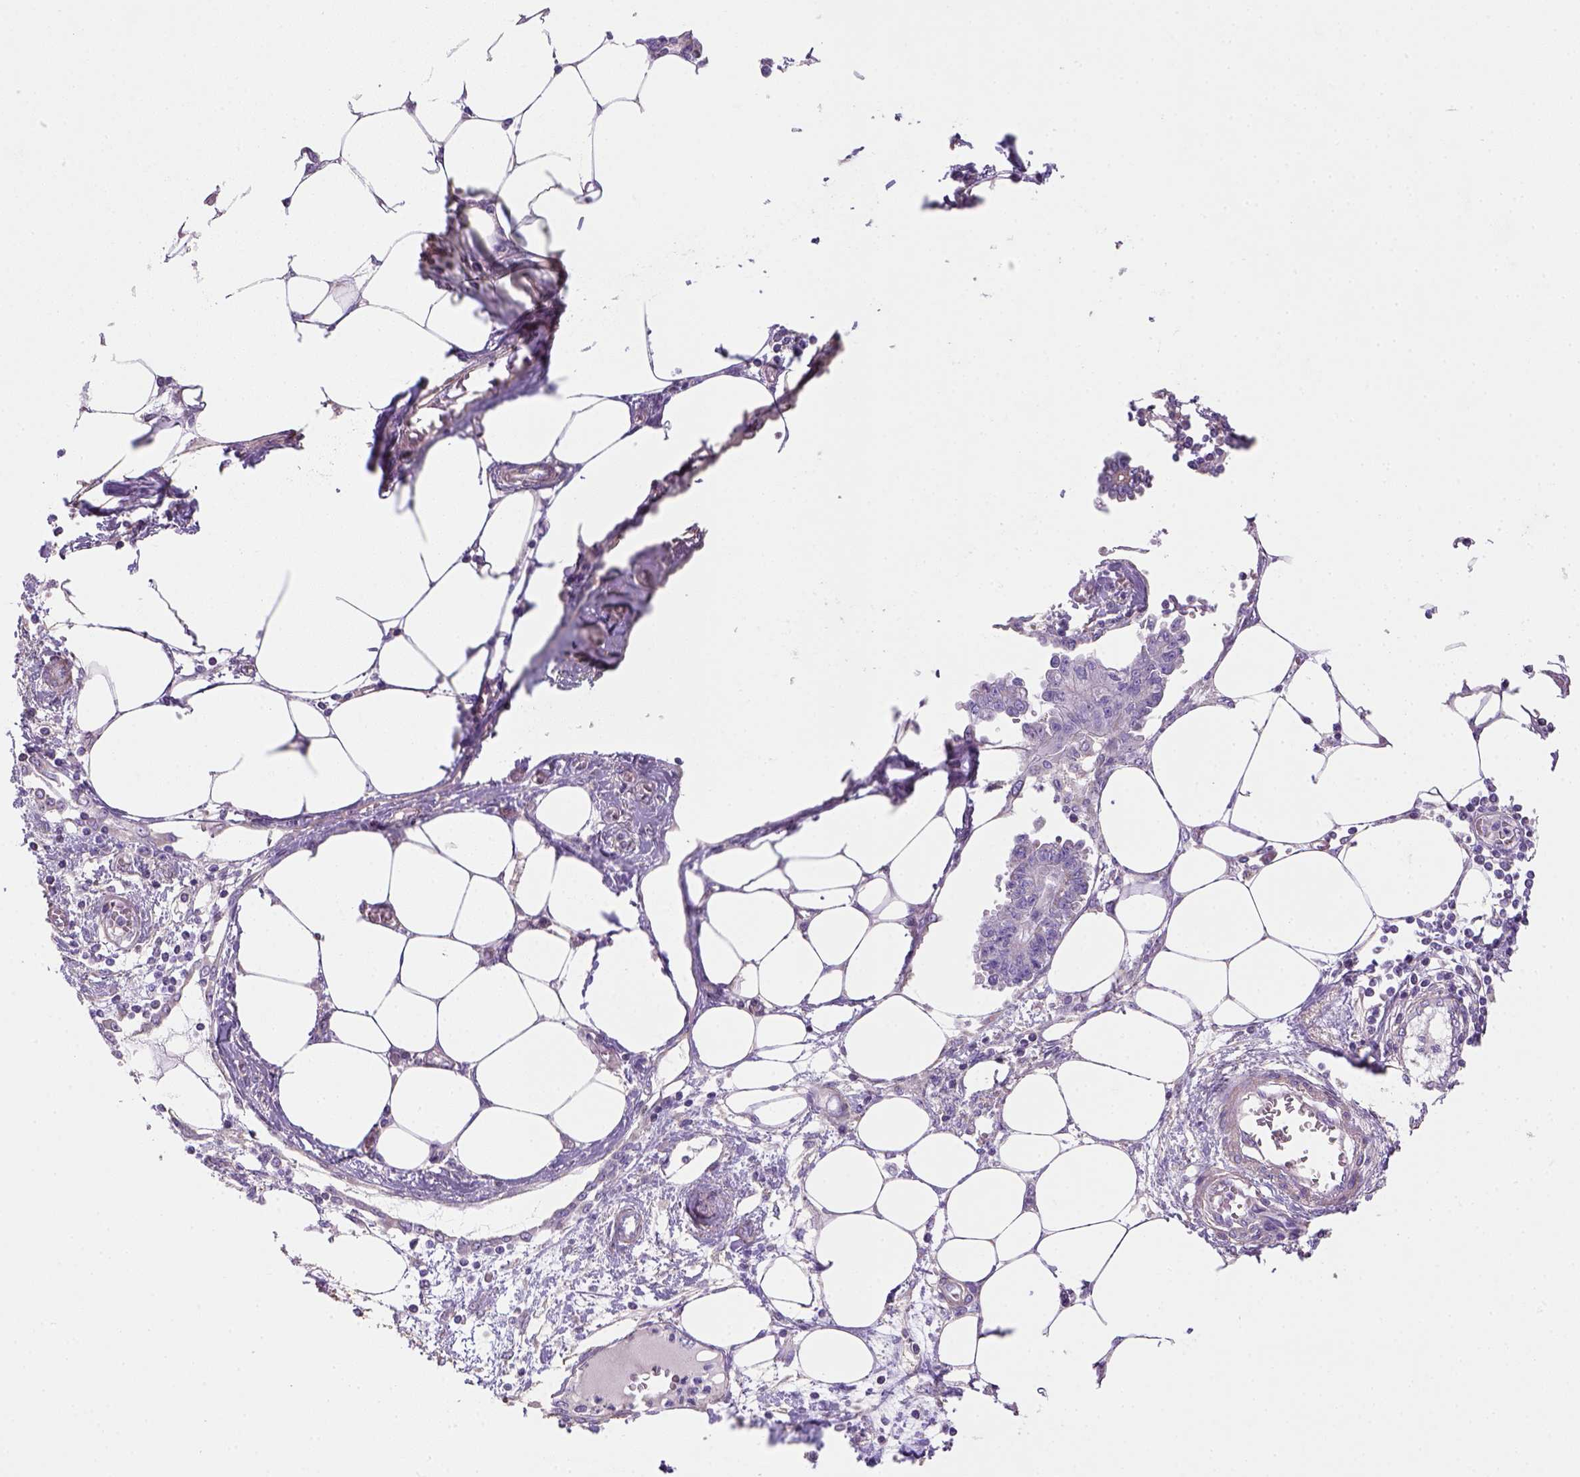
{"staining": {"intensity": "negative", "quantity": "none", "location": "none"}, "tissue": "endometrial cancer", "cell_type": "Tumor cells", "image_type": "cancer", "snomed": [{"axis": "morphology", "description": "Adenocarcinoma, NOS"}, {"axis": "morphology", "description": "Adenocarcinoma, metastatic, NOS"}, {"axis": "topography", "description": "Adipose tissue"}, {"axis": "topography", "description": "Endometrium"}], "caption": "DAB (3,3'-diaminobenzidine) immunohistochemical staining of adenocarcinoma (endometrial) shows no significant positivity in tumor cells.", "gene": "HTRA1", "patient": {"sex": "female", "age": 67}}